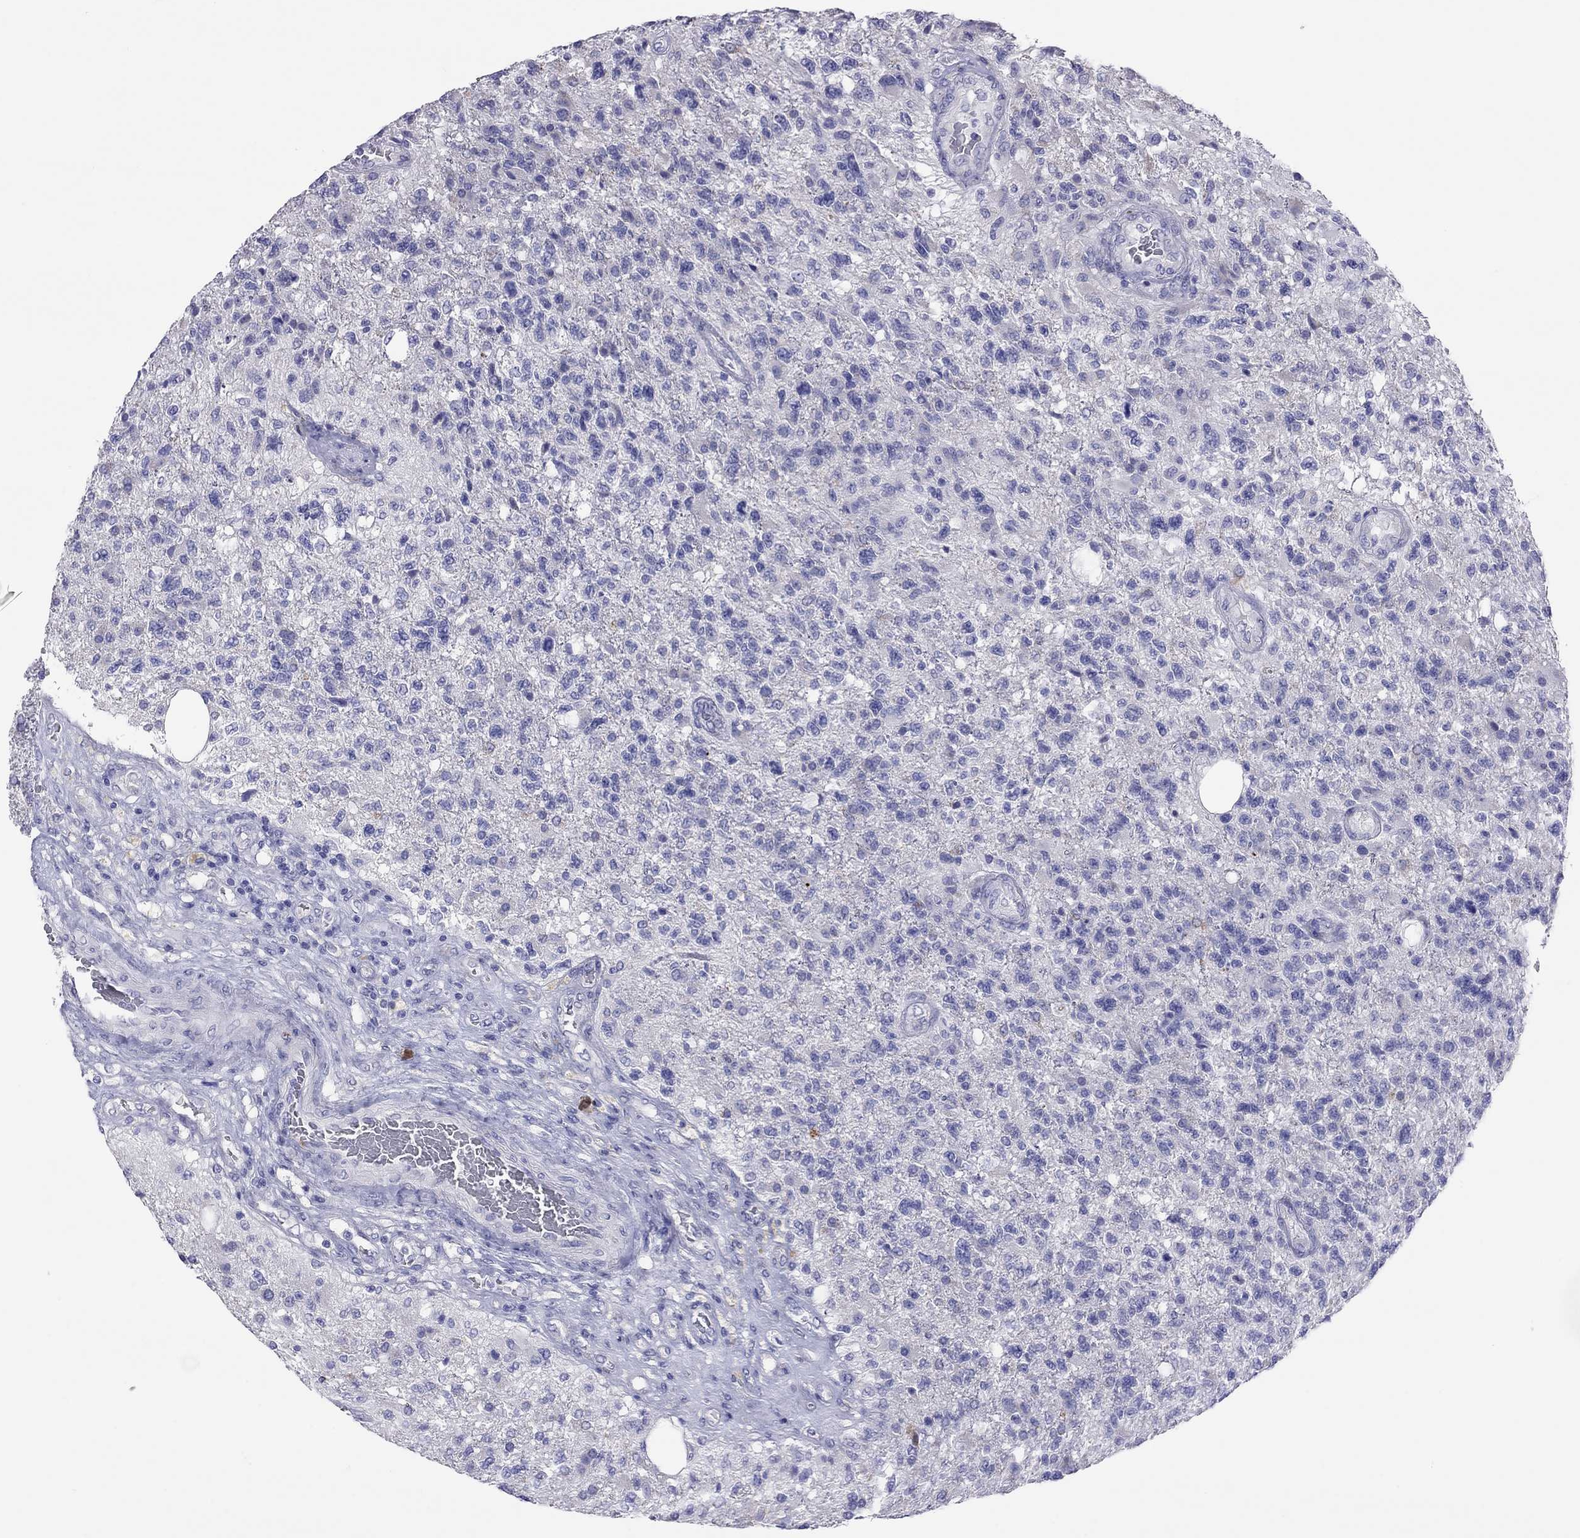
{"staining": {"intensity": "negative", "quantity": "none", "location": "none"}, "tissue": "glioma", "cell_type": "Tumor cells", "image_type": "cancer", "snomed": [{"axis": "morphology", "description": "Glioma, malignant, High grade"}, {"axis": "topography", "description": "Brain"}], "caption": "Immunohistochemistry image of neoplastic tissue: malignant high-grade glioma stained with DAB (3,3'-diaminobenzidine) shows no significant protein positivity in tumor cells.", "gene": "COL9A1", "patient": {"sex": "male", "age": 56}}